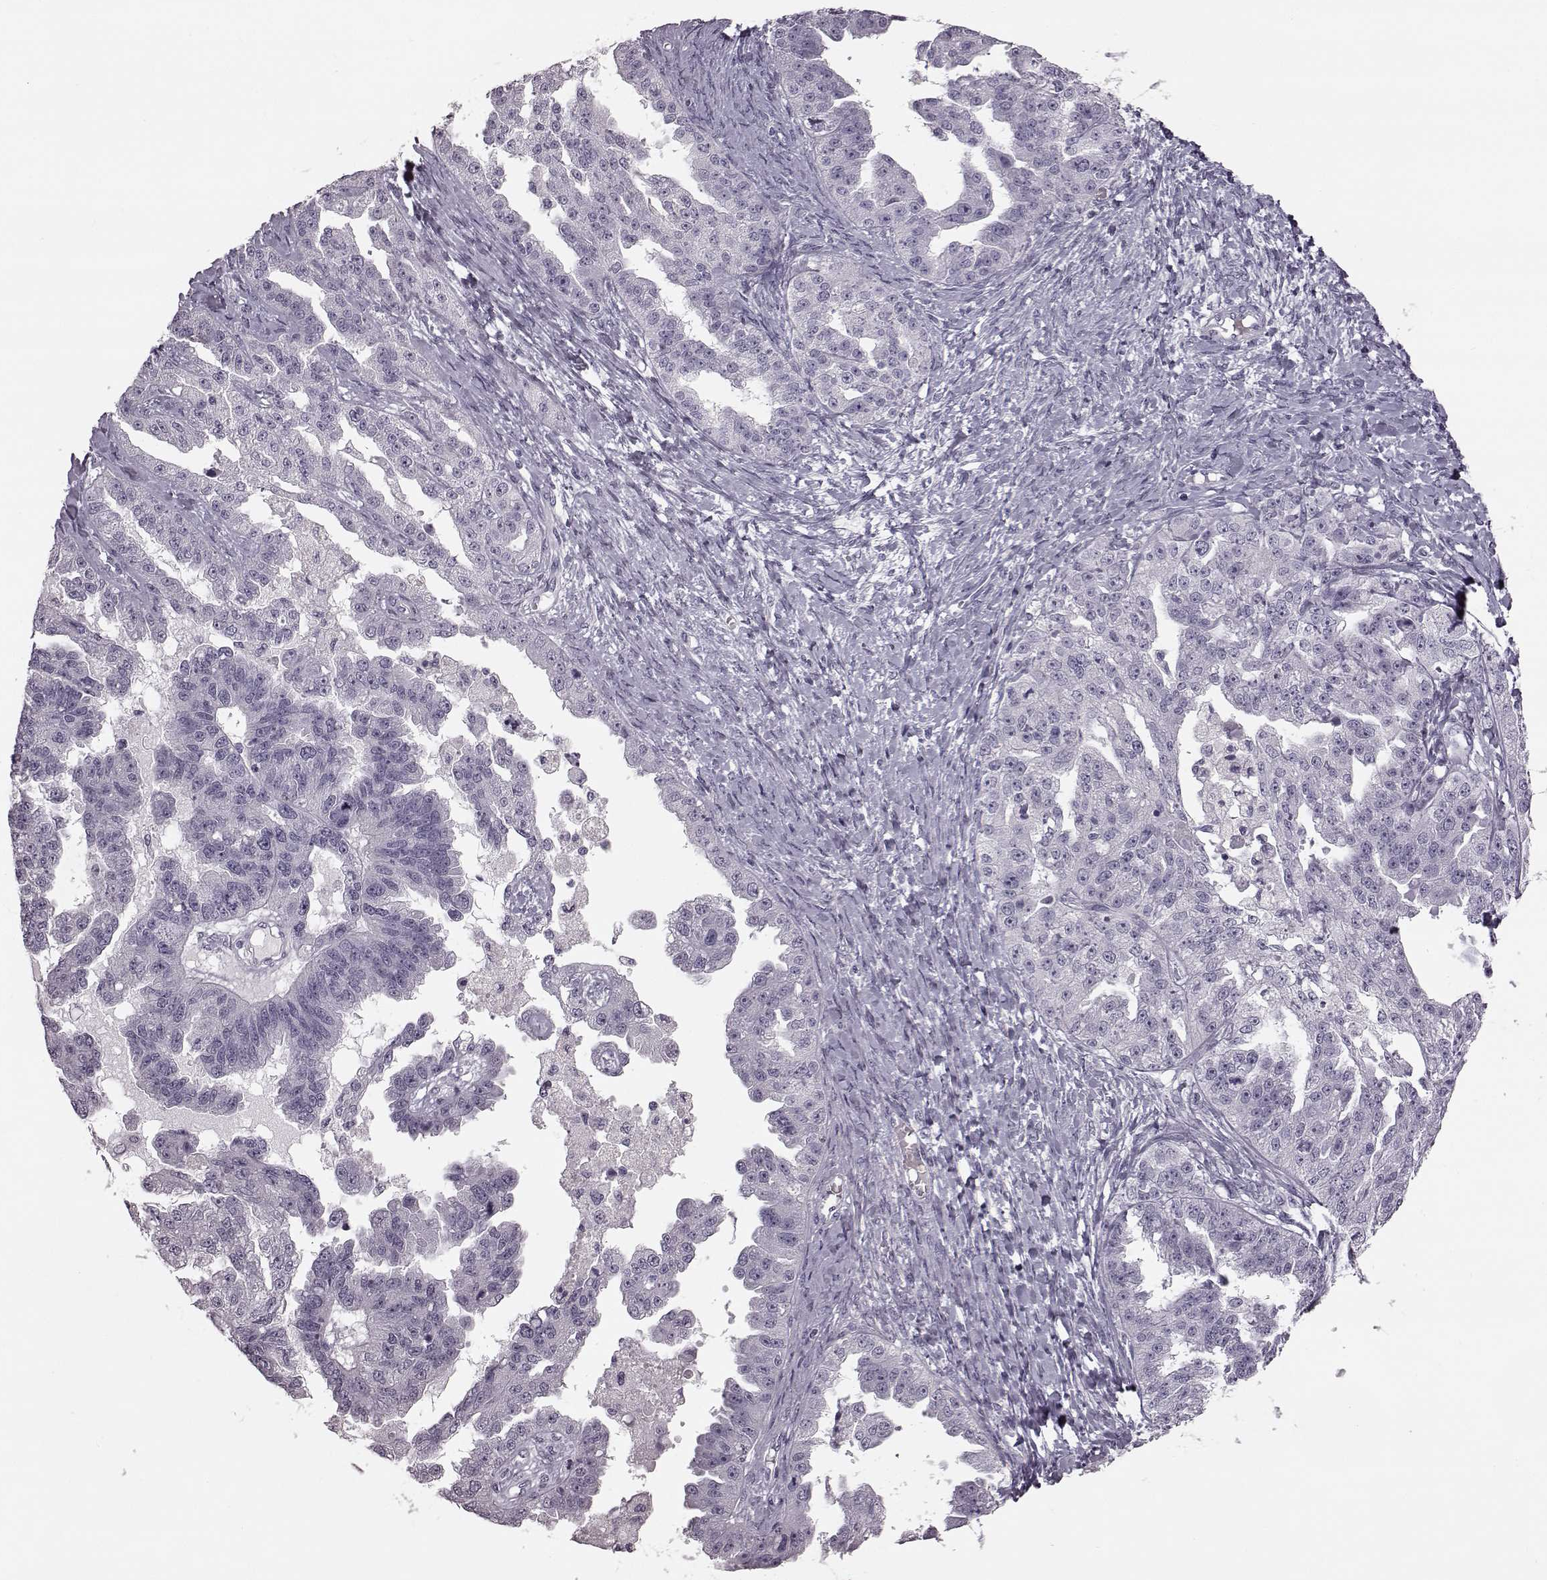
{"staining": {"intensity": "negative", "quantity": "none", "location": "none"}, "tissue": "ovarian cancer", "cell_type": "Tumor cells", "image_type": "cancer", "snomed": [{"axis": "morphology", "description": "Cystadenocarcinoma, serous, NOS"}, {"axis": "topography", "description": "Ovary"}], "caption": "Tumor cells are negative for brown protein staining in ovarian cancer (serous cystadenocarcinoma).", "gene": "ZNF433", "patient": {"sex": "female", "age": 58}}